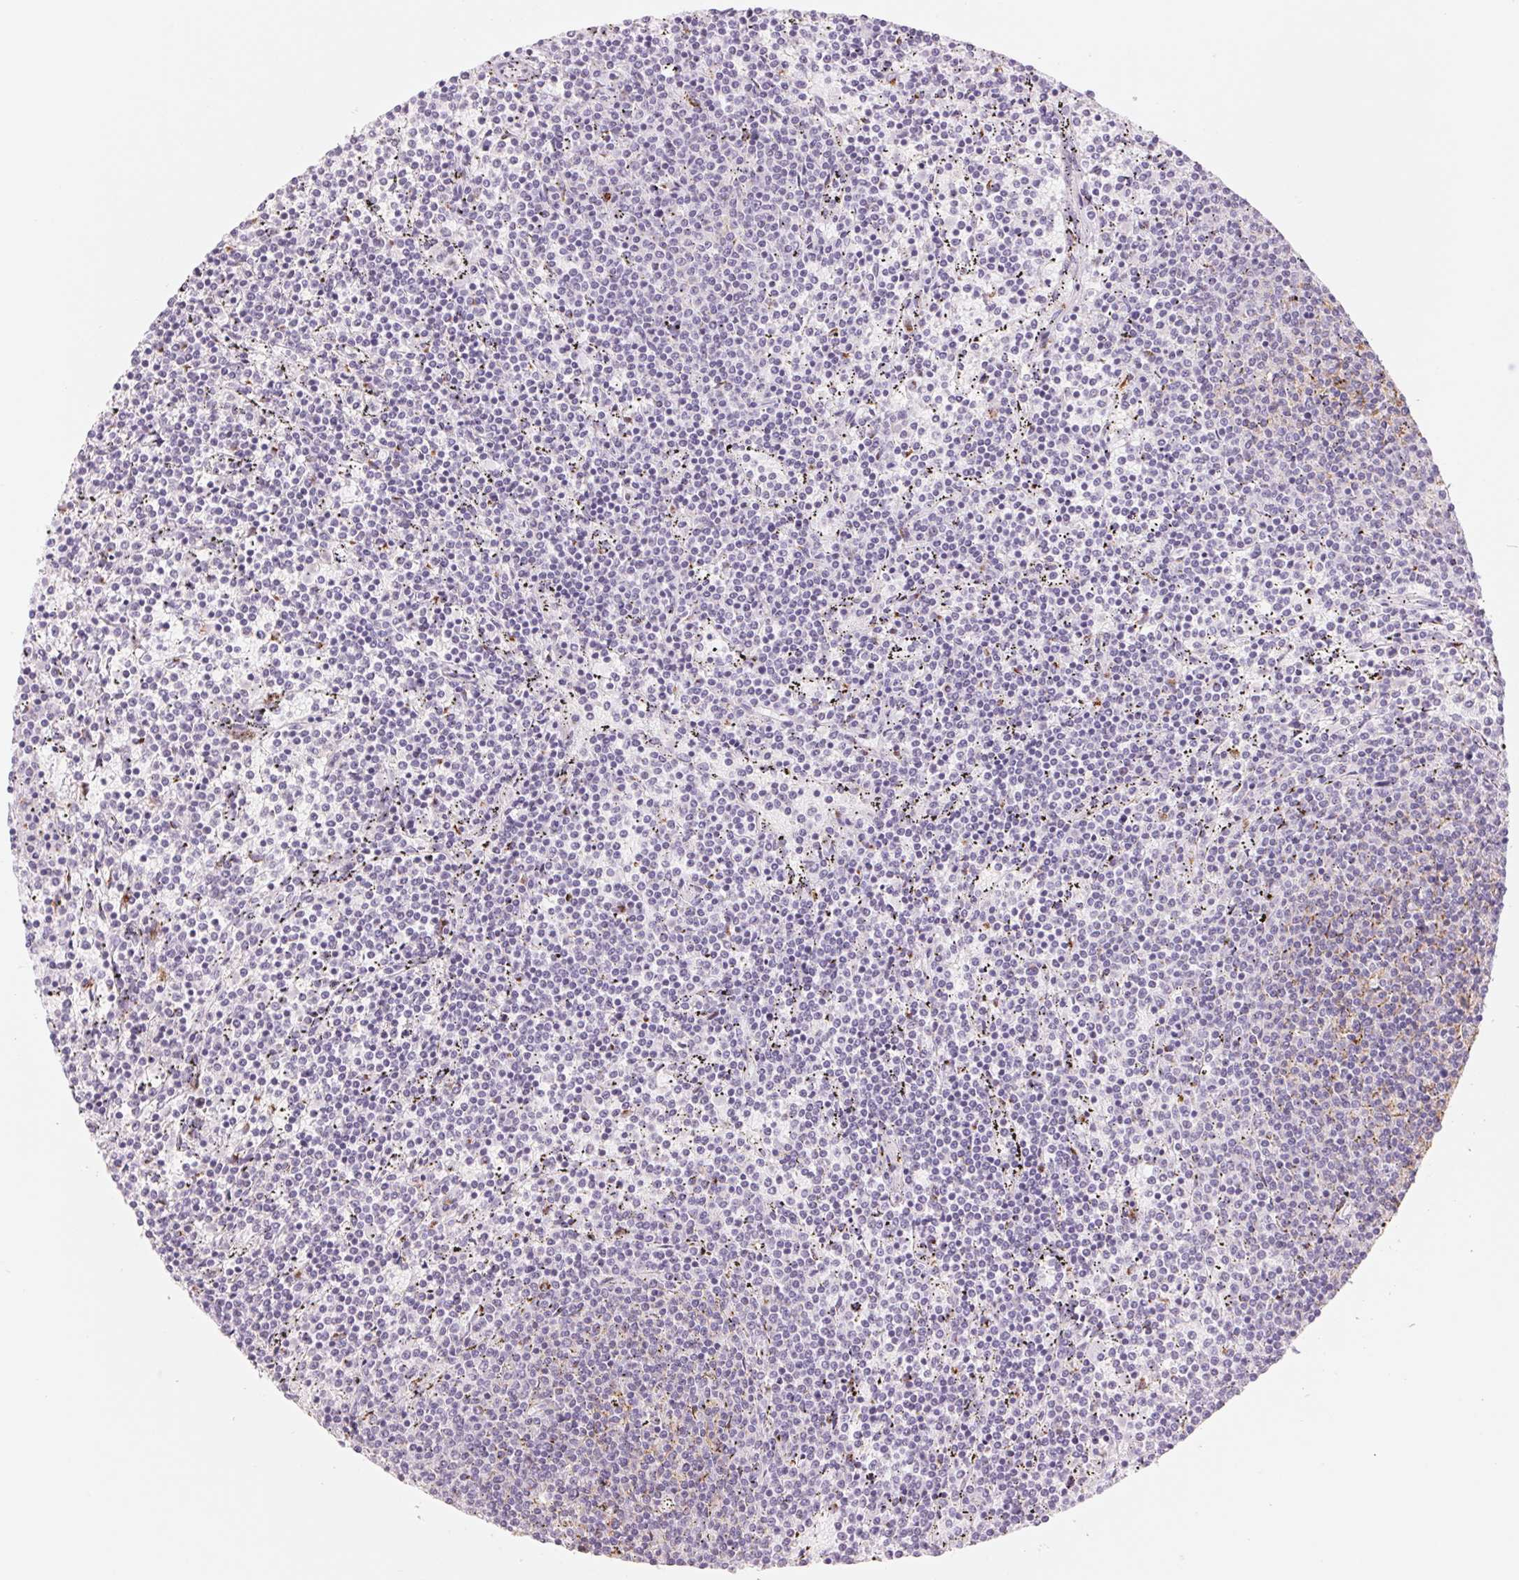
{"staining": {"intensity": "negative", "quantity": "none", "location": "none"}, "tissue": "lymphoma", "cell_type": "Tumor cells", "image_type": "cancer", "snomed": [{"axis": "morphology", "description": "Malignant lymphoma, non-Hodgkin's type, Low grade"}, {"axis": "topography", "description": "Spleen"}], "caption": "A histopathology image of human lymphoma is negative for staining in tumor cells.", "gene": "GALNT7", "patient": {"sex": "female", "age": 50}}